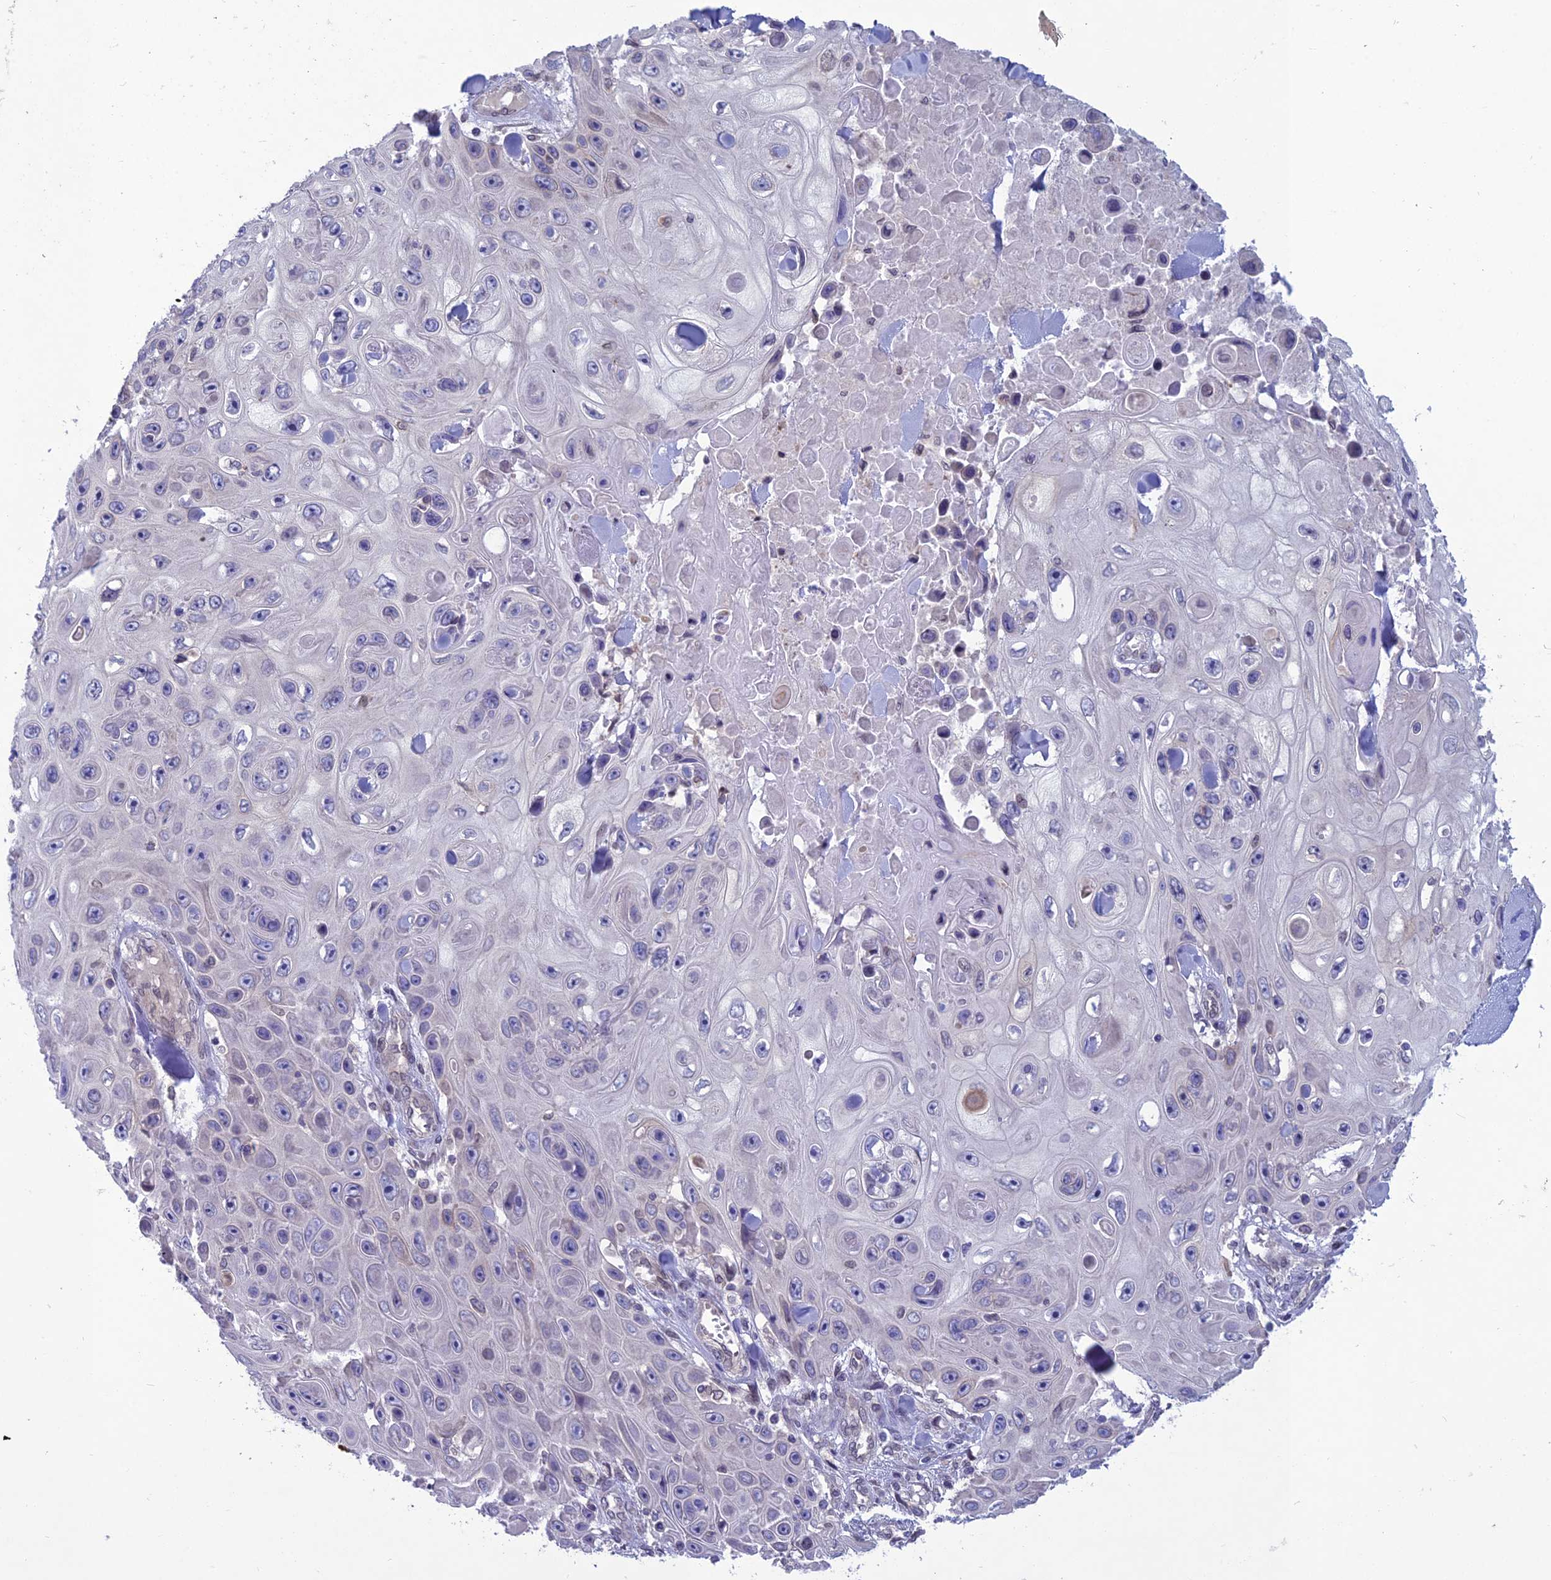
{"staining": {"intensity": "negative", "quantity": "none", "location": "none"}, "tissue": "skin cancer", "cell_type": "Tumor cells", "image_type": "cancer", "snomed": [{"axis": "morphology", "description": "Squamous cell carcinoma, NOS"}, {"axis": "topography", "description": "Skin"}], "caption": "Tumor cells are negative for protein expression in human skin cancer (squamous cell carcinoma).", "gene": "WDR46", "patient": {"sex": "male", "age": 82}}